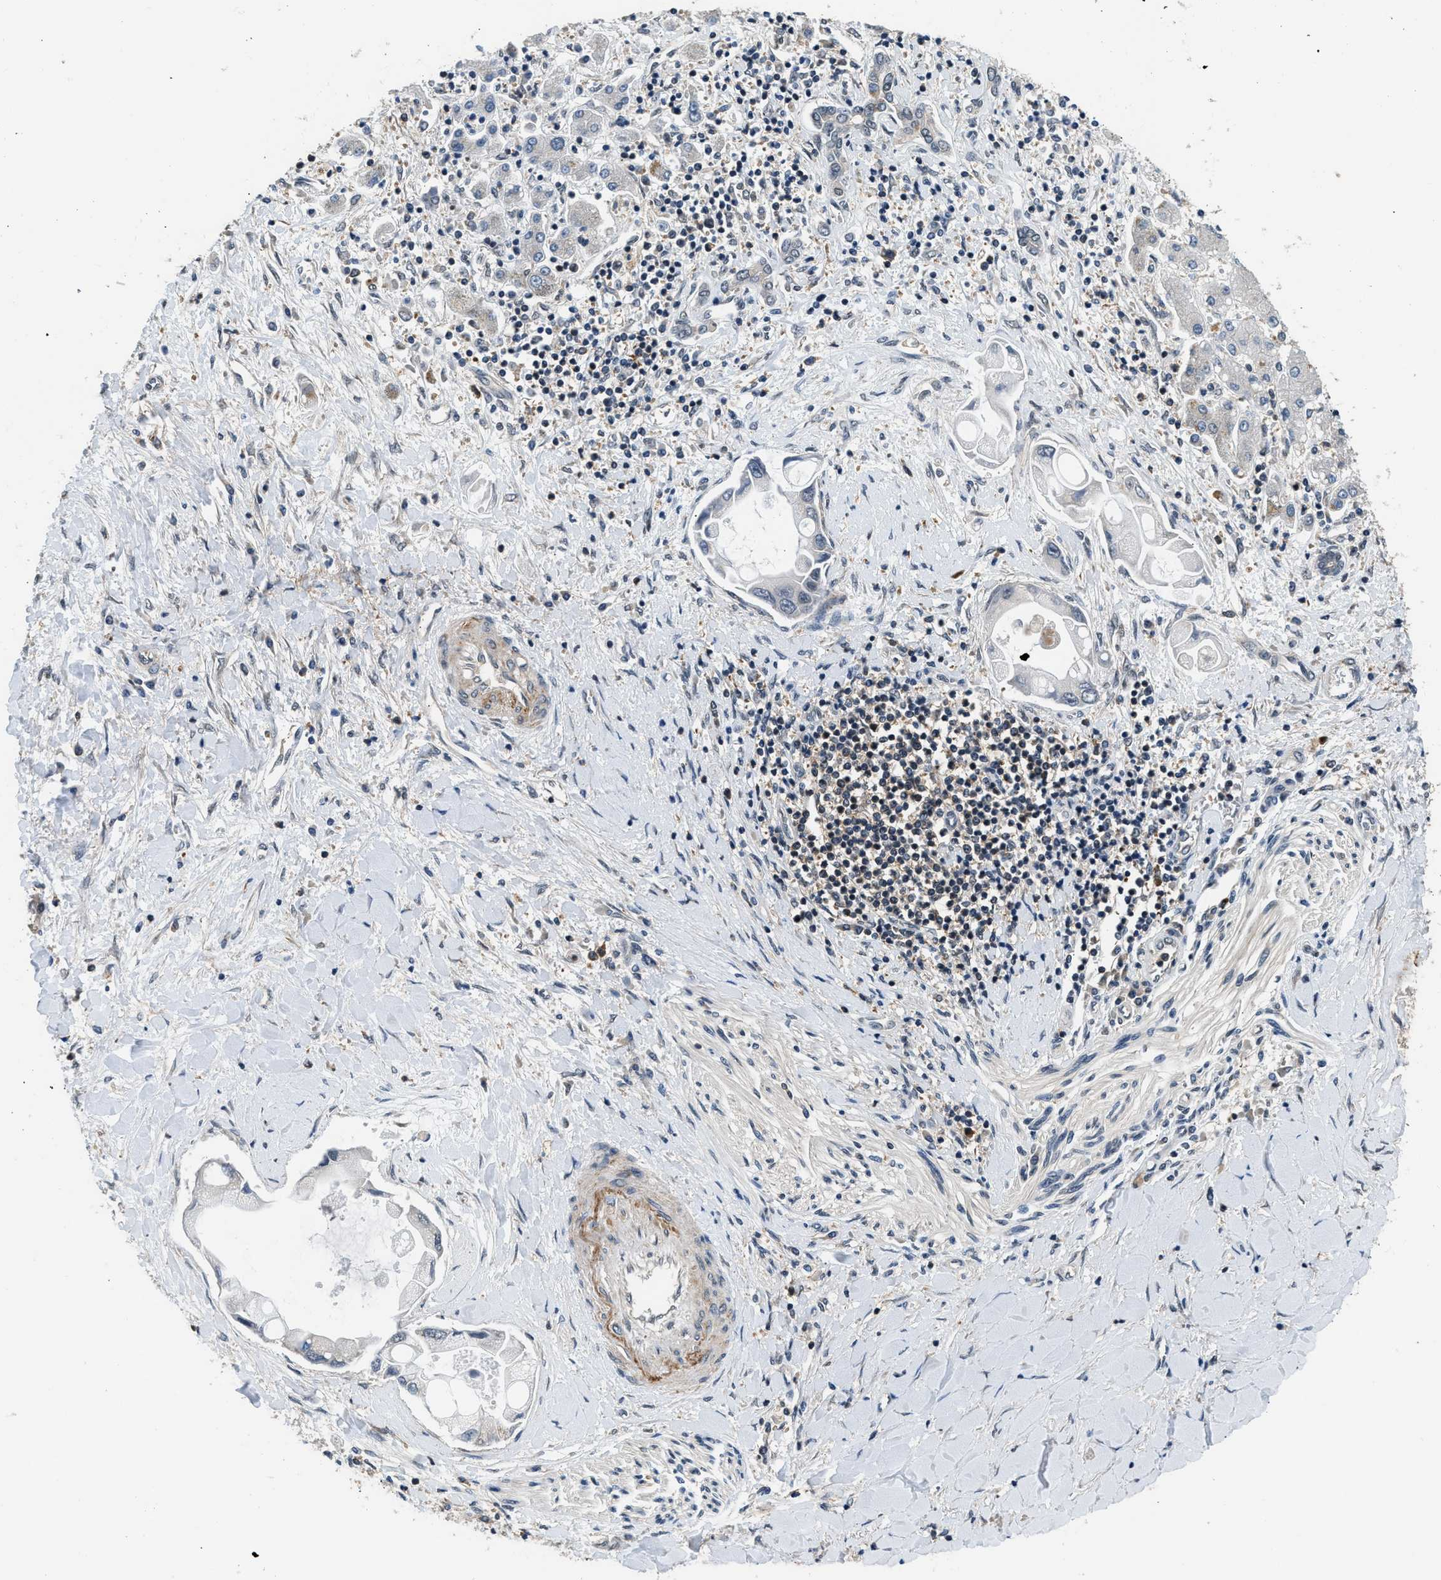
{"staining": {"intensity": "negative", "quantity": "none", "location": "none"}, "tissue": "liver cancer", "cell_type": "Tumor cells", "image_type": "cancer", "snomed": [{"axis": "morphology", "description": "Cholangiocarcinoma"}, {"axis": "topography", "description": "Liver"}], "caption": "This is an immunohistochemistry histopathology image of liver cholangiocarcinoma. There is no staining in tumor cells.", "gene": "MTMR1", "patient": {"sex": "male", "age": 50}}